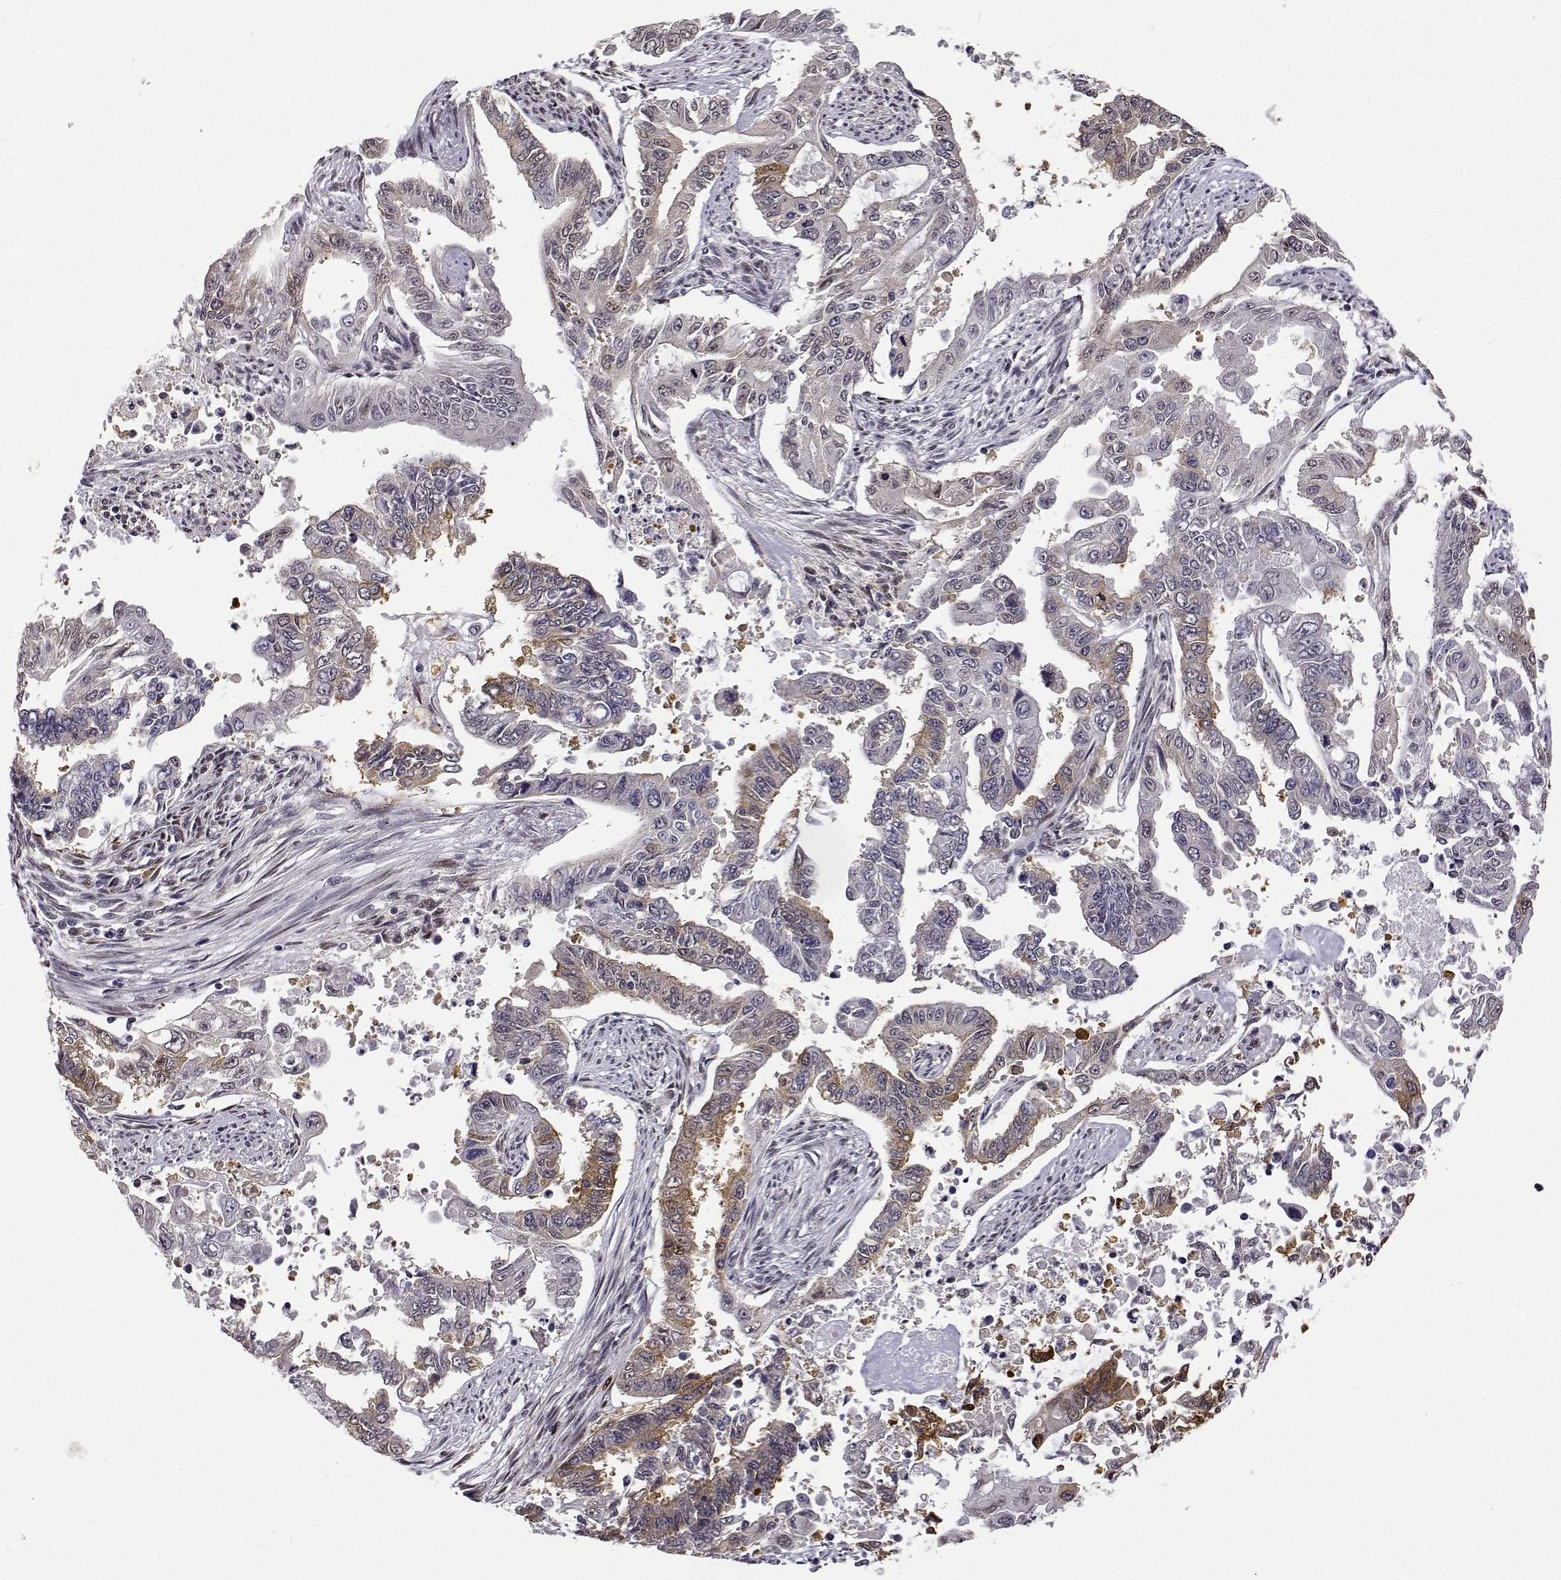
{"staining": {"intensity": "weak", "quantity": "25%-75%", "location": "cytoplasmic/membranous"}, "tissue": "endometrial cancer", "cell_type": "Tumor cells", "image_type": "cancer", "snomed": [{"axis": "morphology", "description": "Adenocarcinoma, NOS"}, {"axis": "topography", "description": "Uterus"}], "caption": "High-power microscopy captured an immunohistochemistry (IHC) micrograph of endometrial adenocarcinoma, revealing weak cytoplasmic/membranous expression in about 25%-75% of tumor cells.", "gene": "PHGDH", "patient": {"sex": "female", "age": 59}}